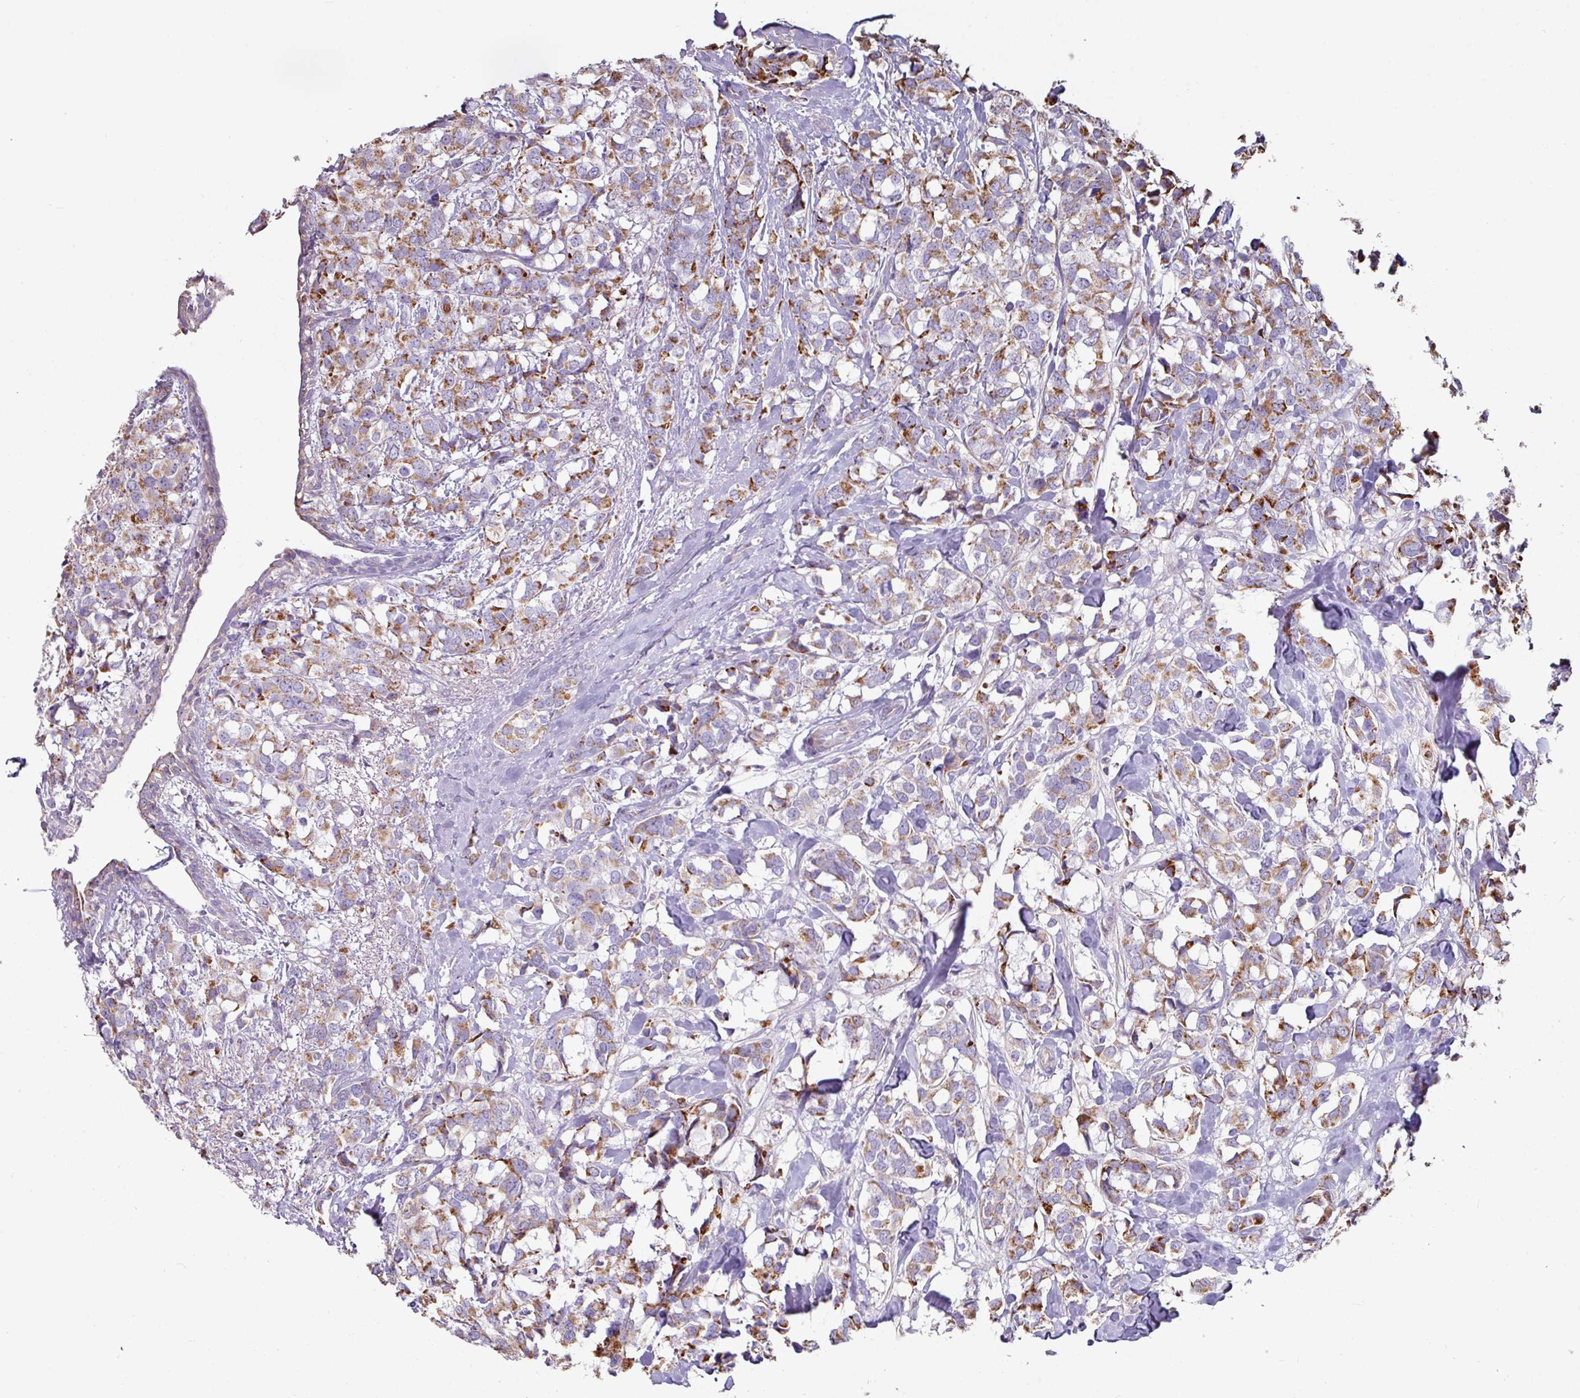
{"staining": {"intensity": "moderate", "quantity": "25%-75%", "location": "cytoplasmic/membranous"}, "tissue": "breast cancer", "cell_type": "Tumor cells", "image_type": "cancer", "snomed": [{"axis": "morphology", "description": "Lobular carcinoma"}, {"axis": "topography", "description": "Breast"}], "caption": "This is an image of immunohistochemistry (IHC) staining of breast cancer (lobular carcinoma), which shows moderate staining in the cytoplasmic/membranous of tumor cells.", "gene": "OR2D3", "patient": {"sex": "female", "age": 59}}